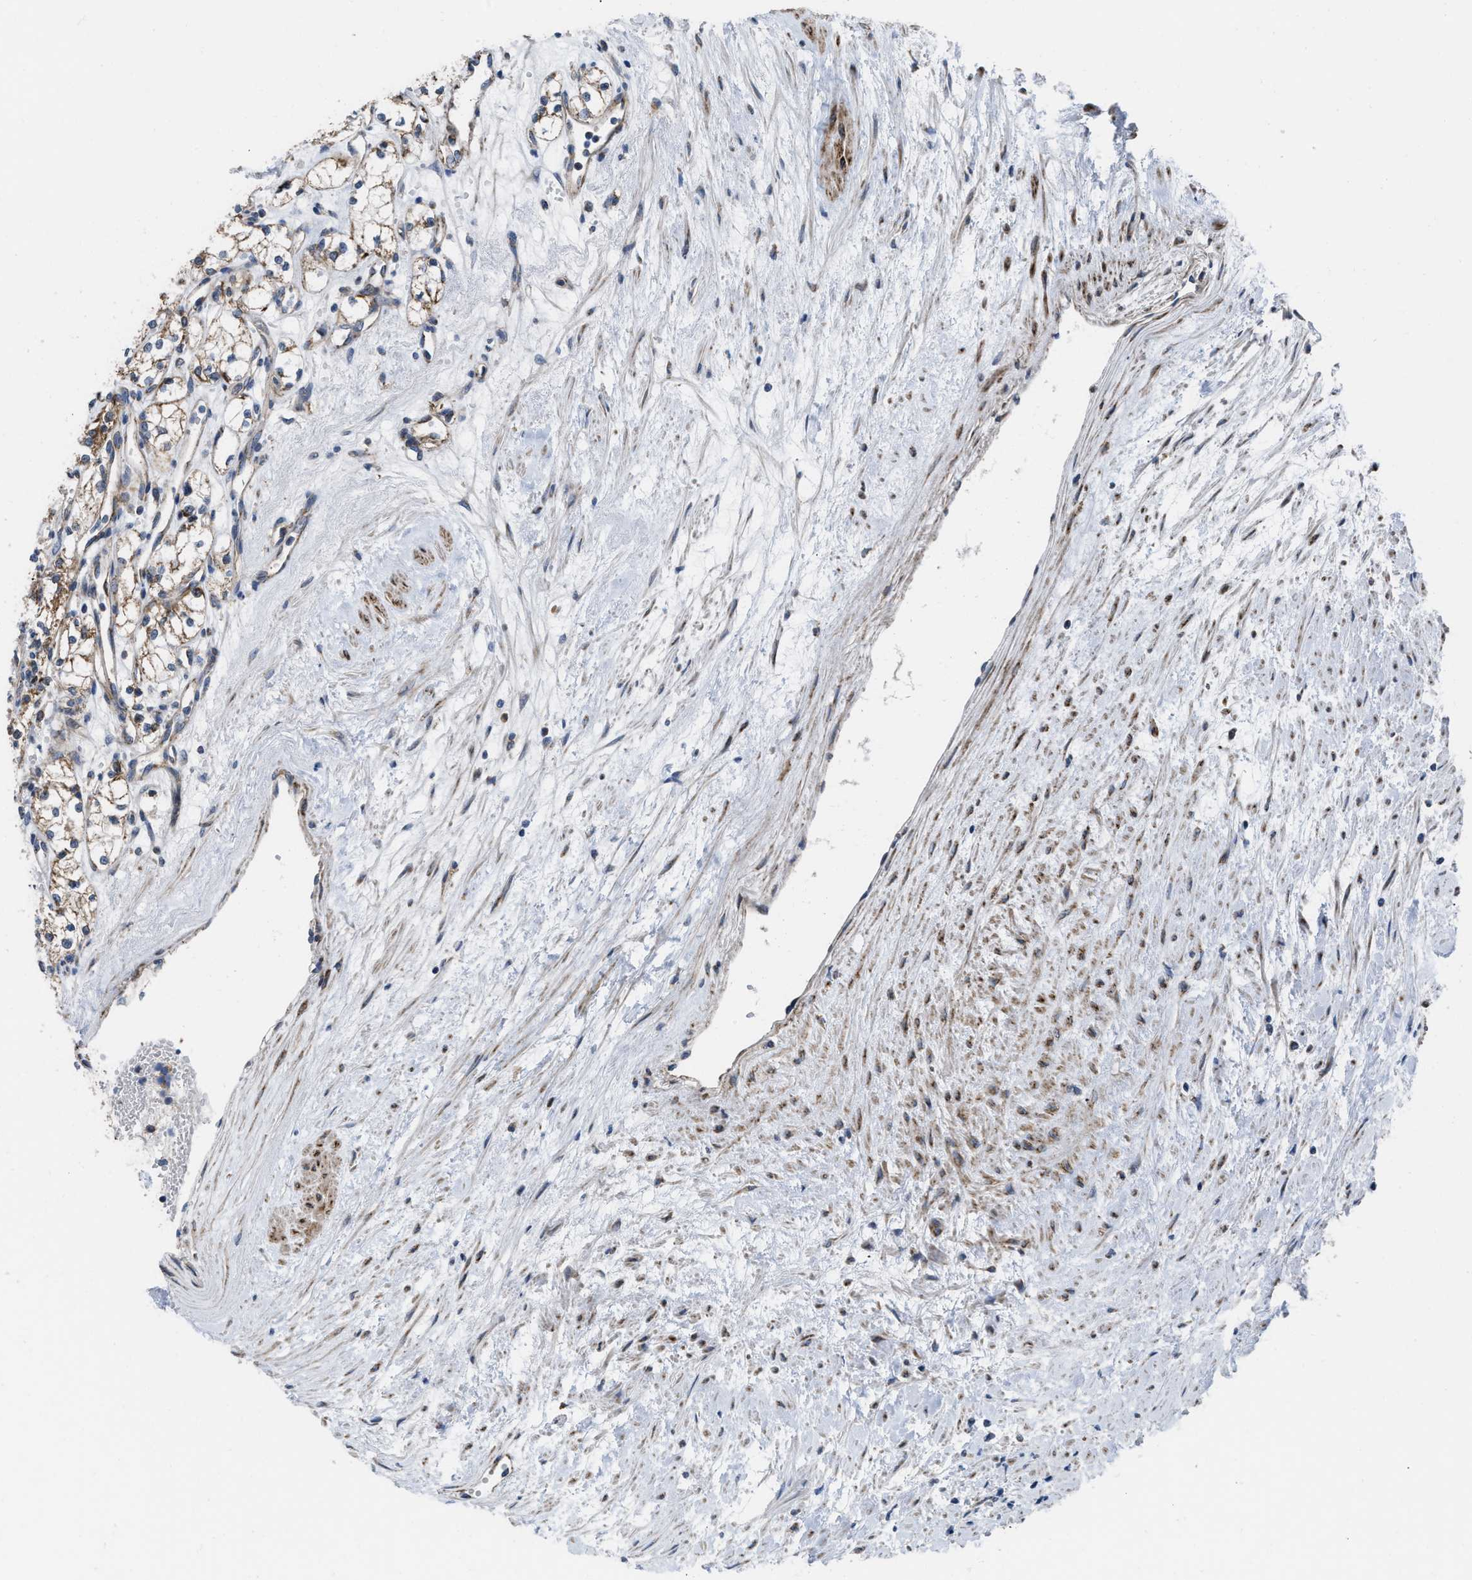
{"staining": {"intensity": "moderate", "quantity": ">75%", "location": "cytoplasmic/membranous"}, "tissue": "renal cancer", "cell_type": "Tumor cells", "image_type": "cancer", "snomed": [{"axis": "morphology", "description": "Adenocarcinoma, NOS"}, {"axis": "topography", "description": "Kidney"}], "caption": "There is medium levels of moderate cytoplasmic/membranous staining in tumor cells of renal cancer, as demonstrated by immunohistochemical staining (brown color).", "gene": "AKAP1", "patient": {"sex": "male", "age": 59}}